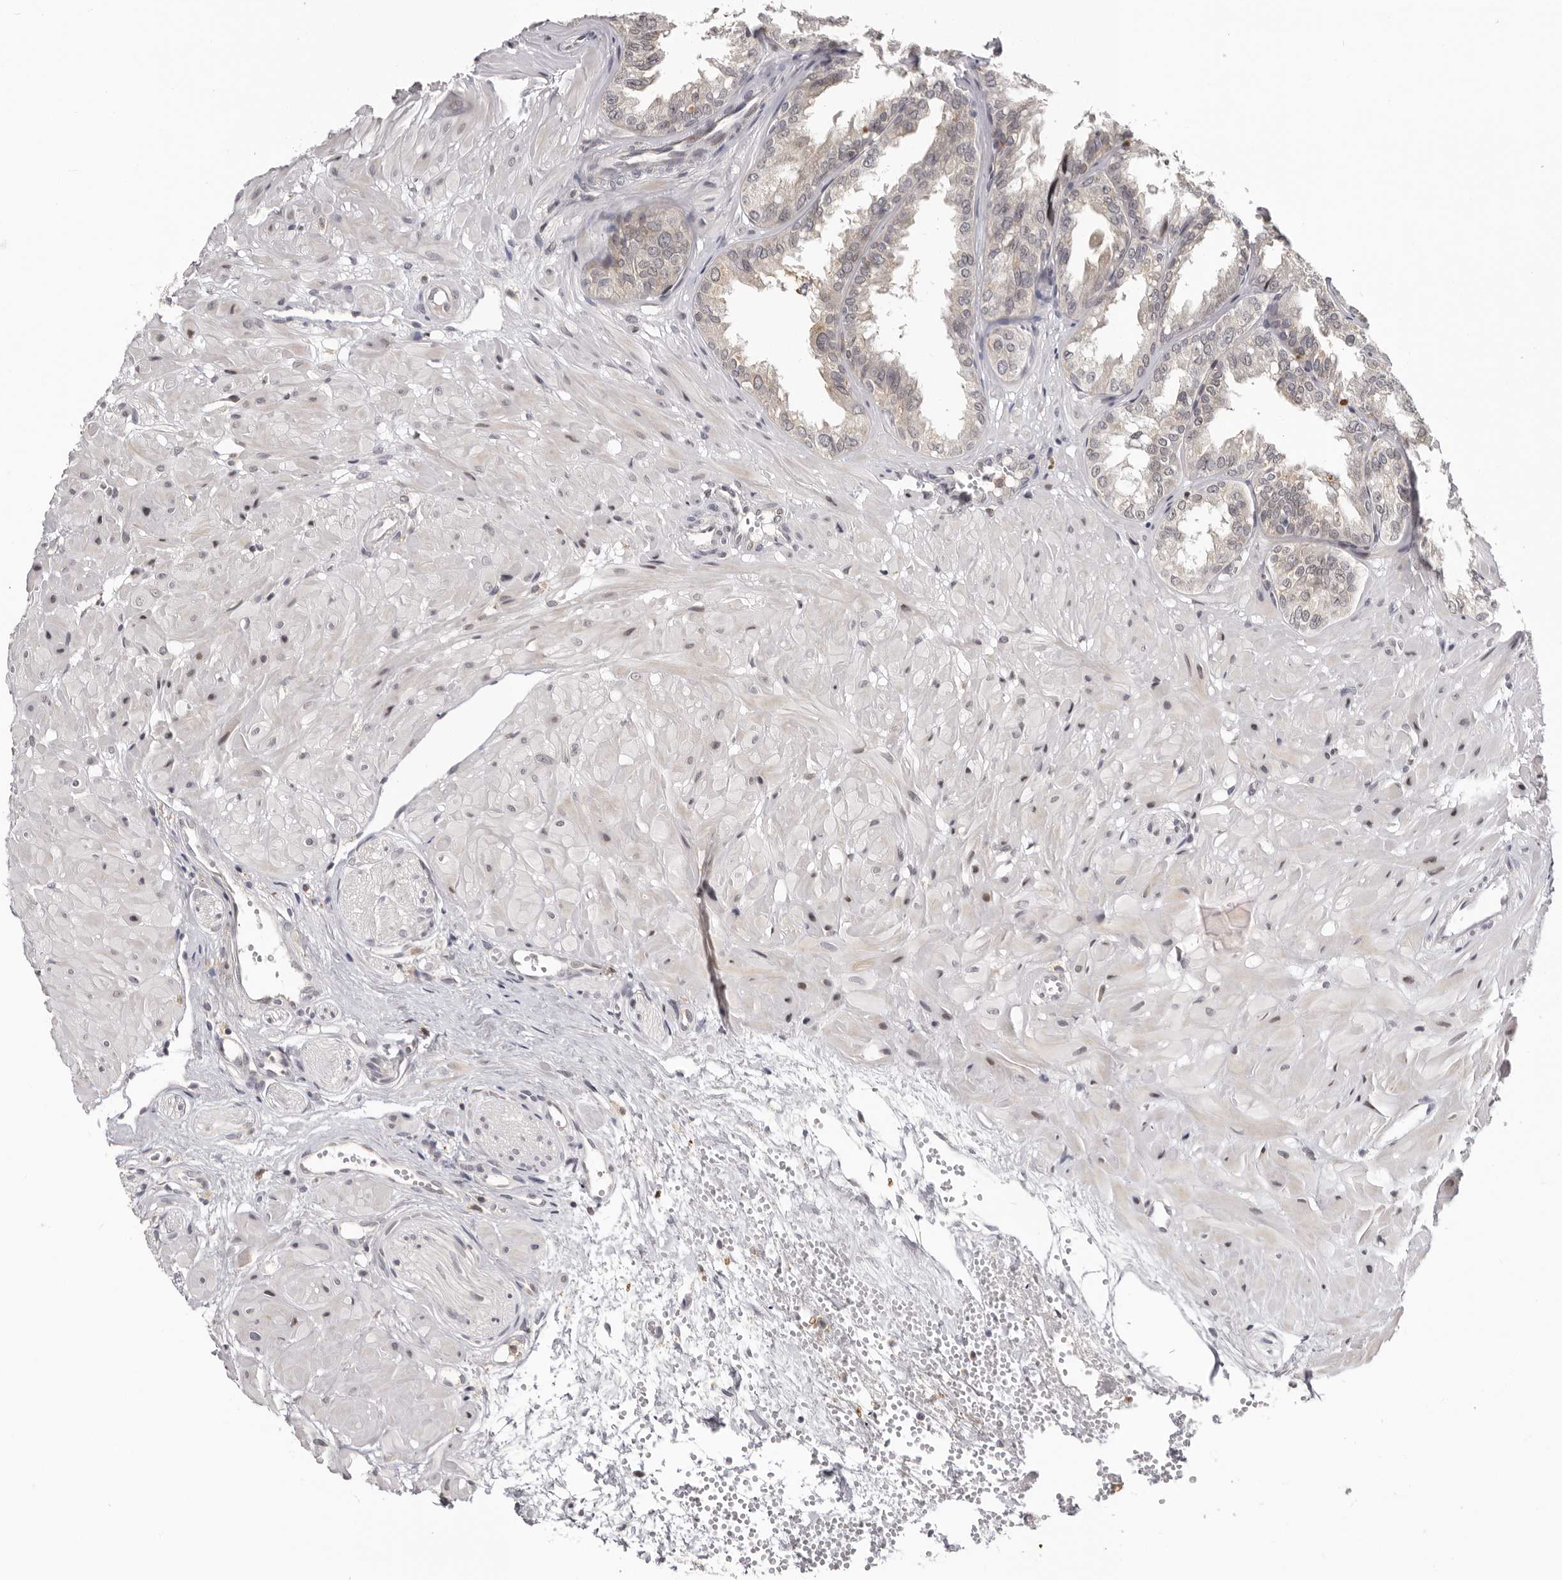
{"staining": {"intensity": "weak", "quantity": "<25%", "location": "cytoplasmic/membranous"}, "tissue": "seminal vesicle", "cell_type": "Glandular cells", "image_type": "normal", "snomed": [{"axis": "morphology", "description": "Normal tissue, NOS"}, {"axis": "topography", "description": "Prostate"}, {"axis": "topography", "description": "Seminal veicle"}], "caption": "High magnification brightfield microscopy of normal seminal vesicle stained with DAB (3,3'-diaminobenzidine) (brown) and counterstained with hematoxylin (blue): glandular cells show no significant expression. Brightfield microscopy of IHC stained with DAB (3,3'-diaminobenzidine) (brown) and hematoxylin (blue), captured at high magnification.", "gene": "KIF2B", "patient": {"sex": "male", "age": 51}}